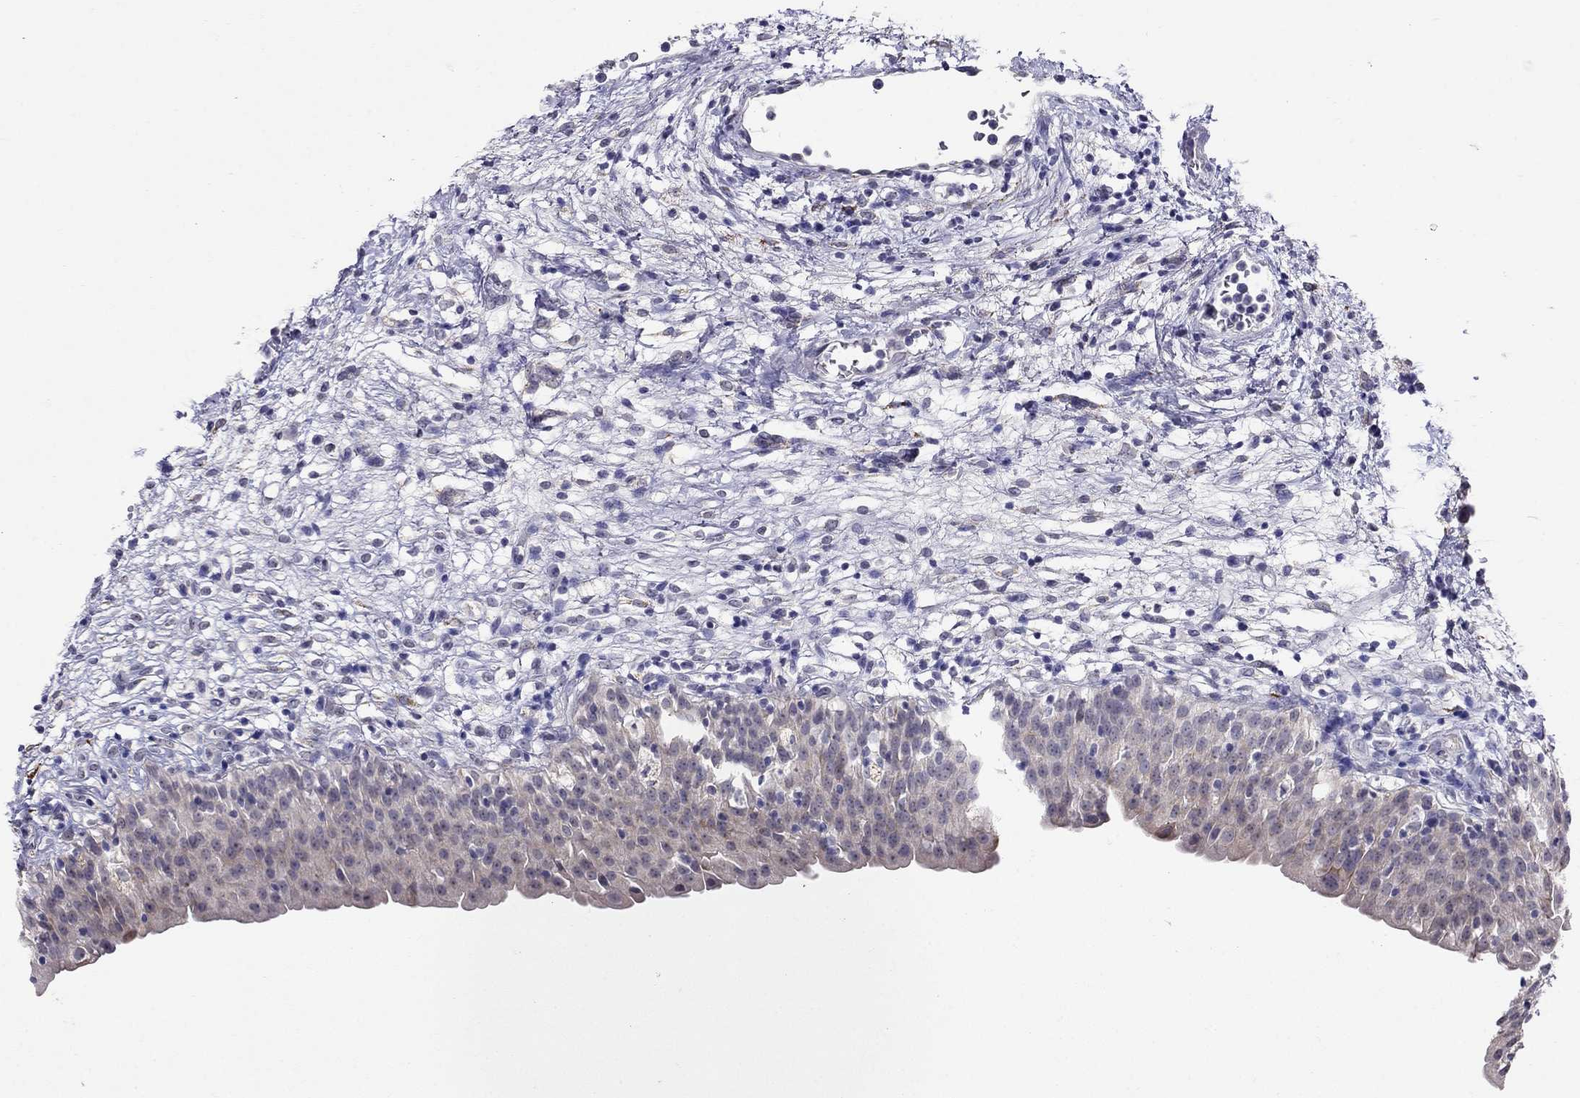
{"staining": {"intensity": "negative", "quantity": "none", "location": "none"}, "tissue": "urinary bladder", "cell_type": "Urothelial cells", "image_type": "normal", "snomed": [{"axis": "morphology", "description": "Normal tissue, NOS"}, {"axis": "topography", "description": "Urinary bladder"}], "caption": "Urothelial cells show no significant expression in benign urinary bladder. (IHC, brightfield microscopy, high magnification).", "gene": "MYO3B", "patient": {"sex": "male", "age": 76}}